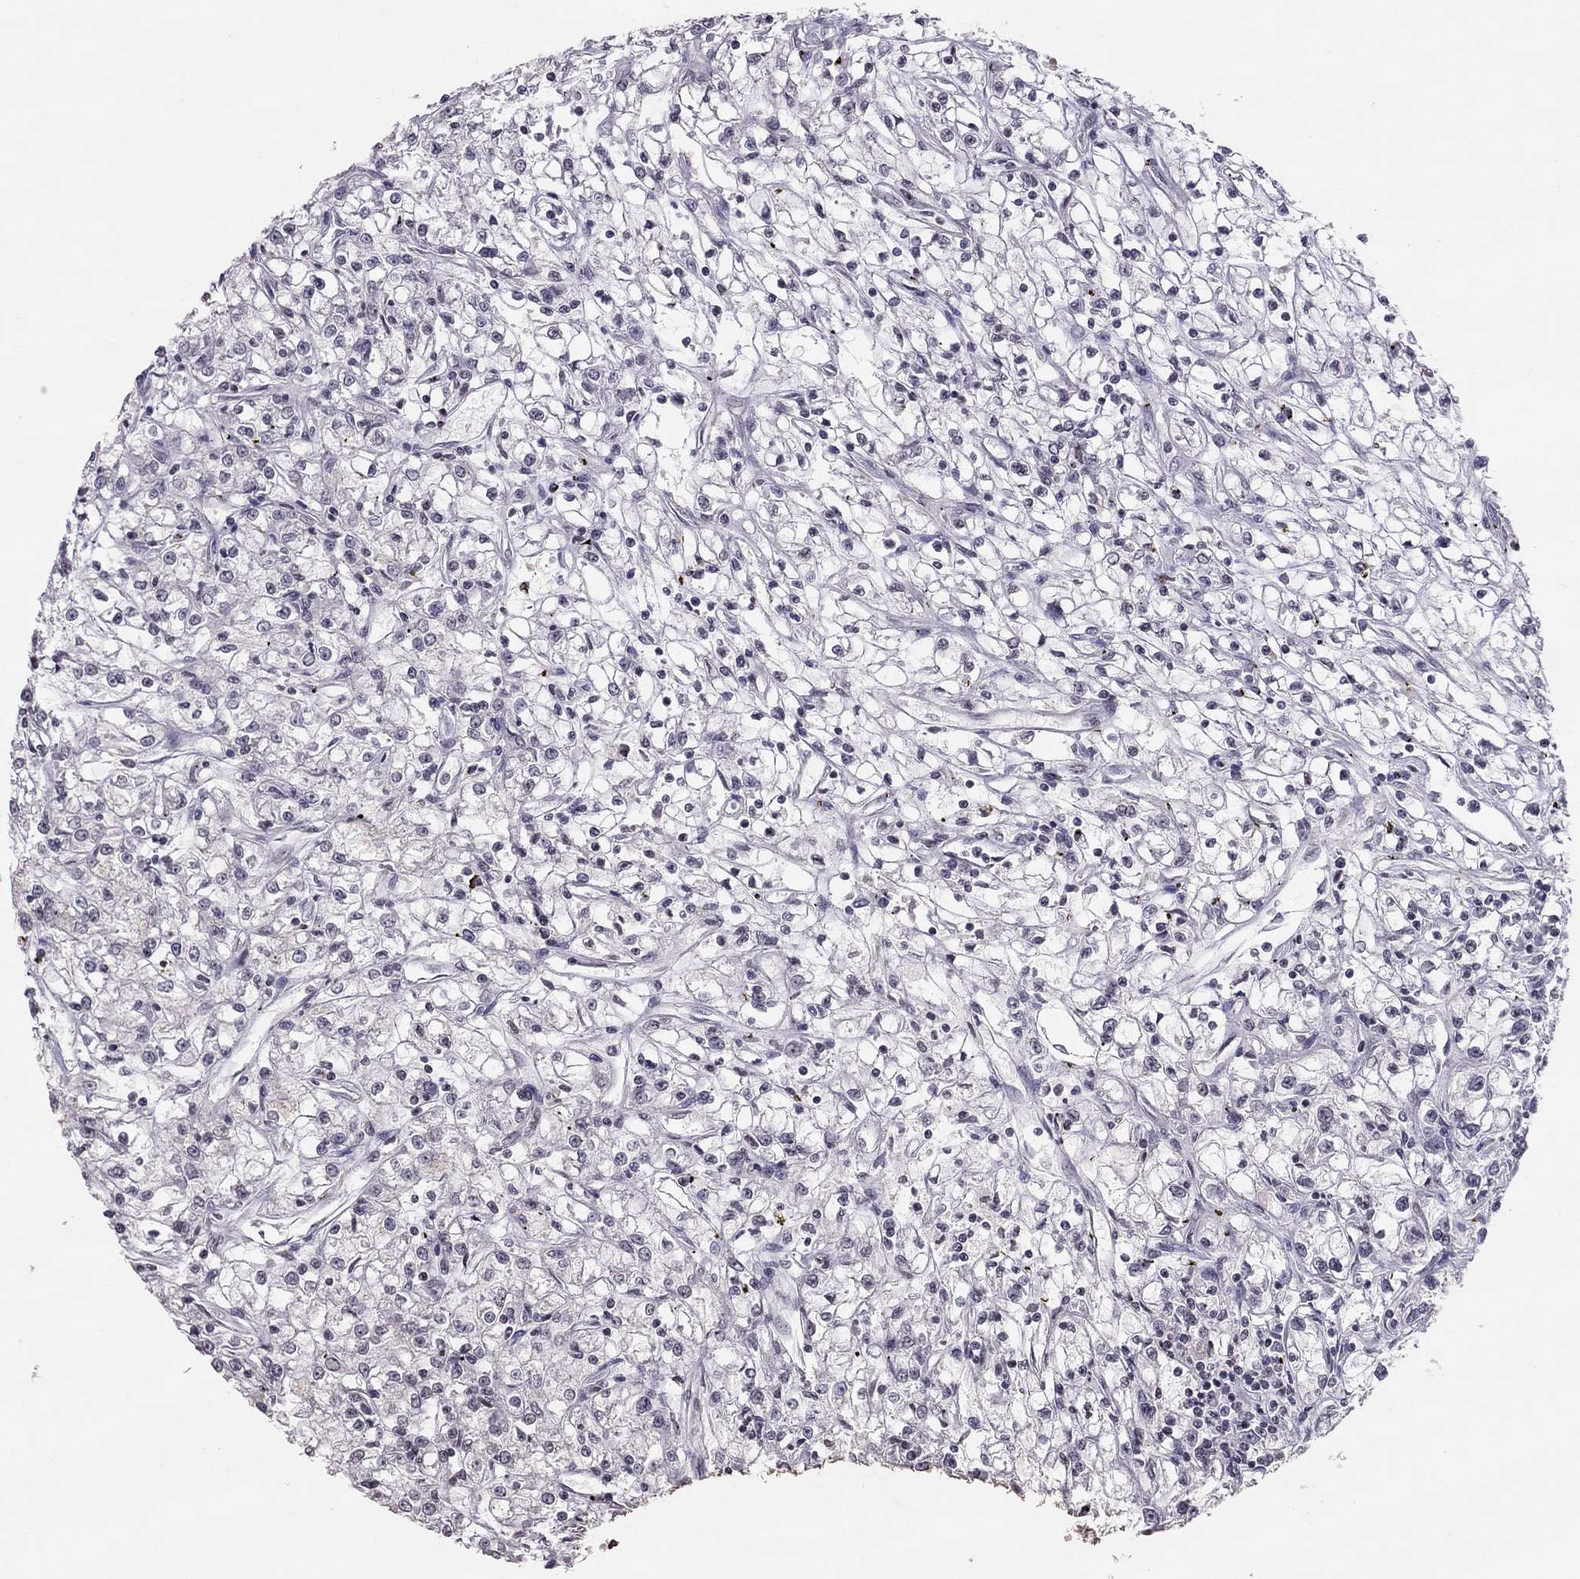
{"staining": {"intensity": "negative", "quantity": "none", "location": "none"}, "tissue": "renal cancer", "cell_type": "Tumor cells", "image_type": "cancer", "snomed": [{"axis": "morphology", "description": "Adenocarcinoma, NOS"}, {"axis": "topography", "description": "Kidney"}], "caption": "The histopathology image demonstrates no significant staining in tumor cells of renal cancer (adenocarcinoma). (Stains: DAB (3,3'-diaminobenzidine) immunohistochemistry (IHC) with hematoxylin counter stain, Microscopy: brightfield microscopy at high magnification).", "gene": "TSHB", "patient": {"sex": "female", "age": 59}}